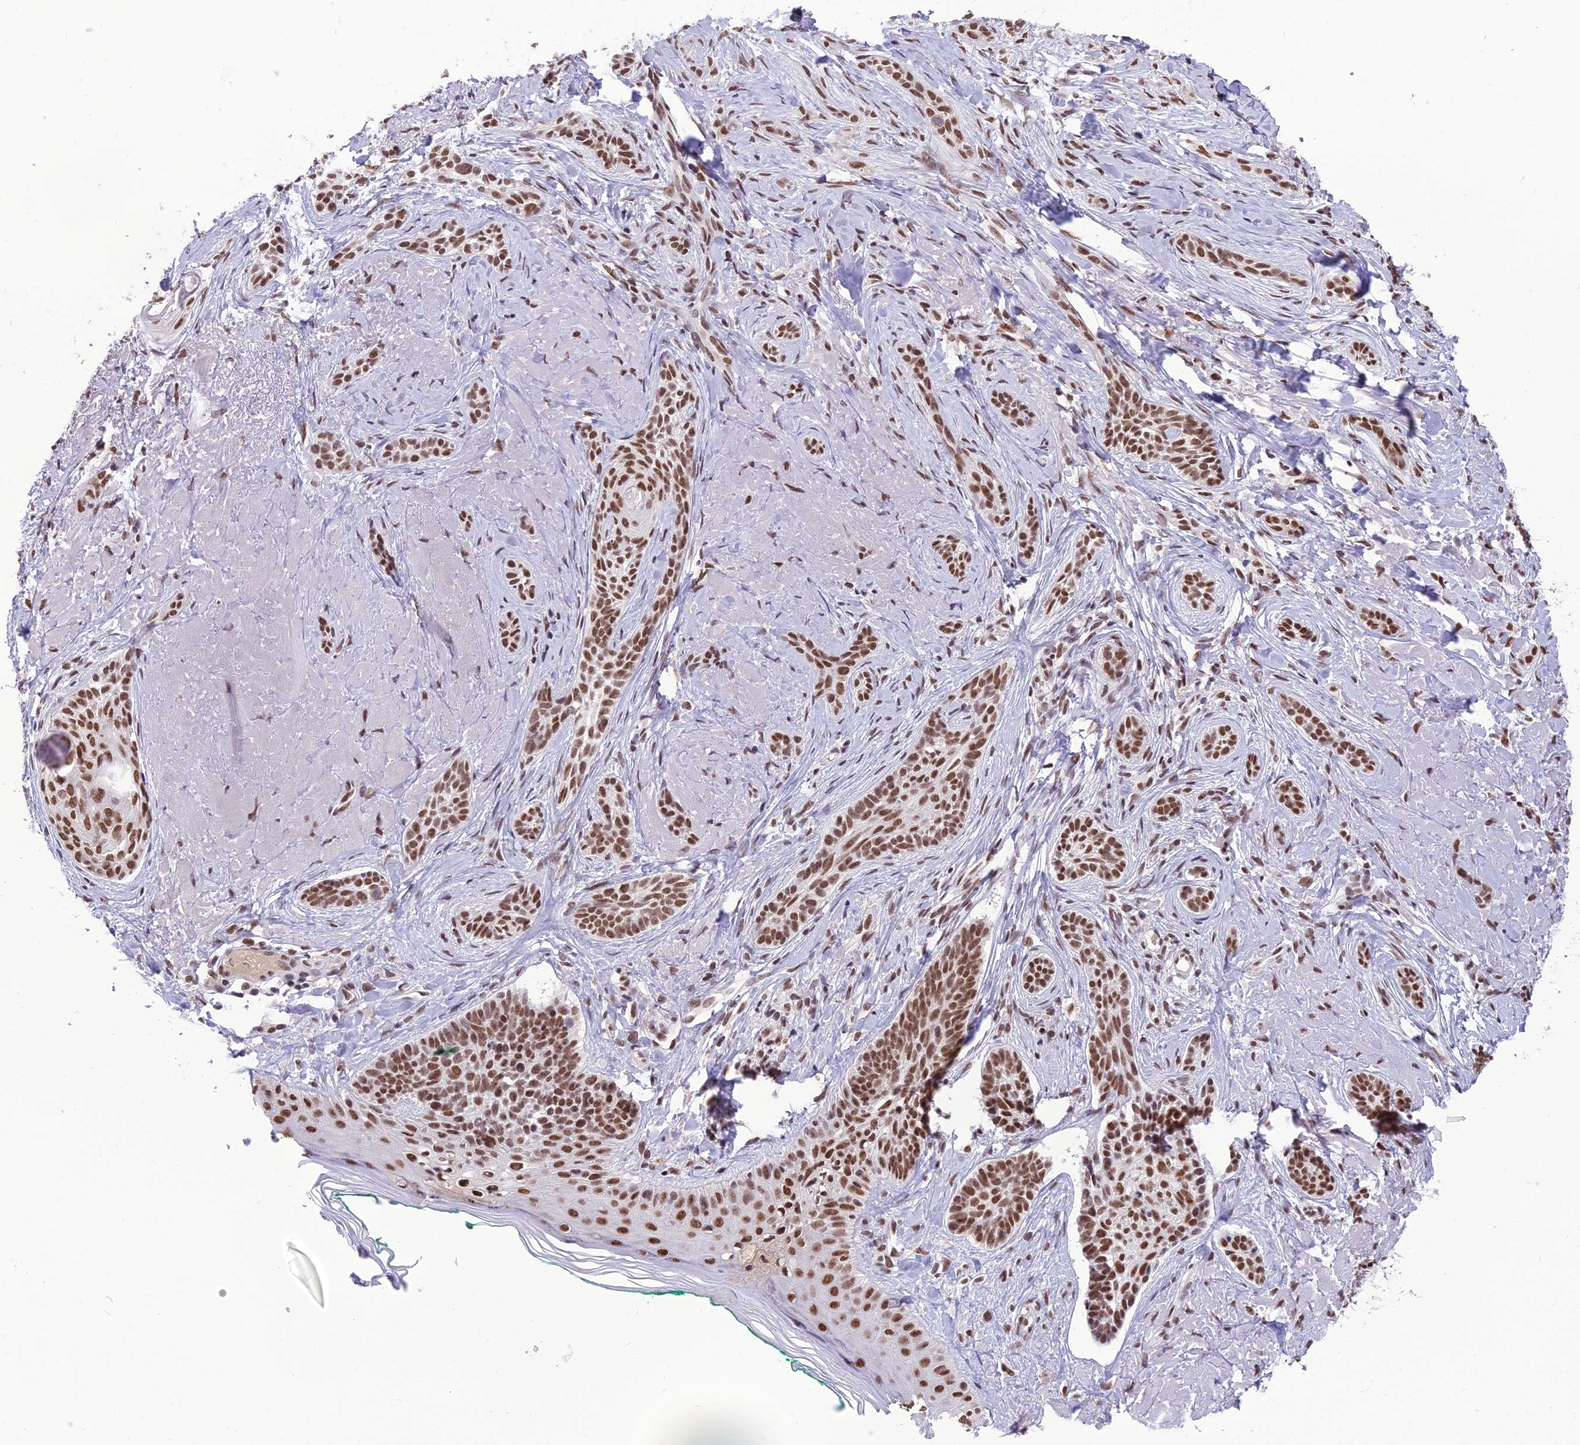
{"staining": {"intensity": "strong", "quantity": ">75%", "location": "nuclear"}, "tissue": "skin cancer", "cell_type": "Tumor cells", "image_type": "cancer", "snomed": [{"axis": "morphology", "description": "Basal cell carcinoma"}, {"axis": "topography", "description": "Skin"}], "caption": "Immunohistochemical staining of basal cell carcinoma (skin) shows high levels of strong nuclear protein positivity in about >75% of tumor cells.", "gene": "SH3RF3", "patient": {"sex": "male", "age": 71}}